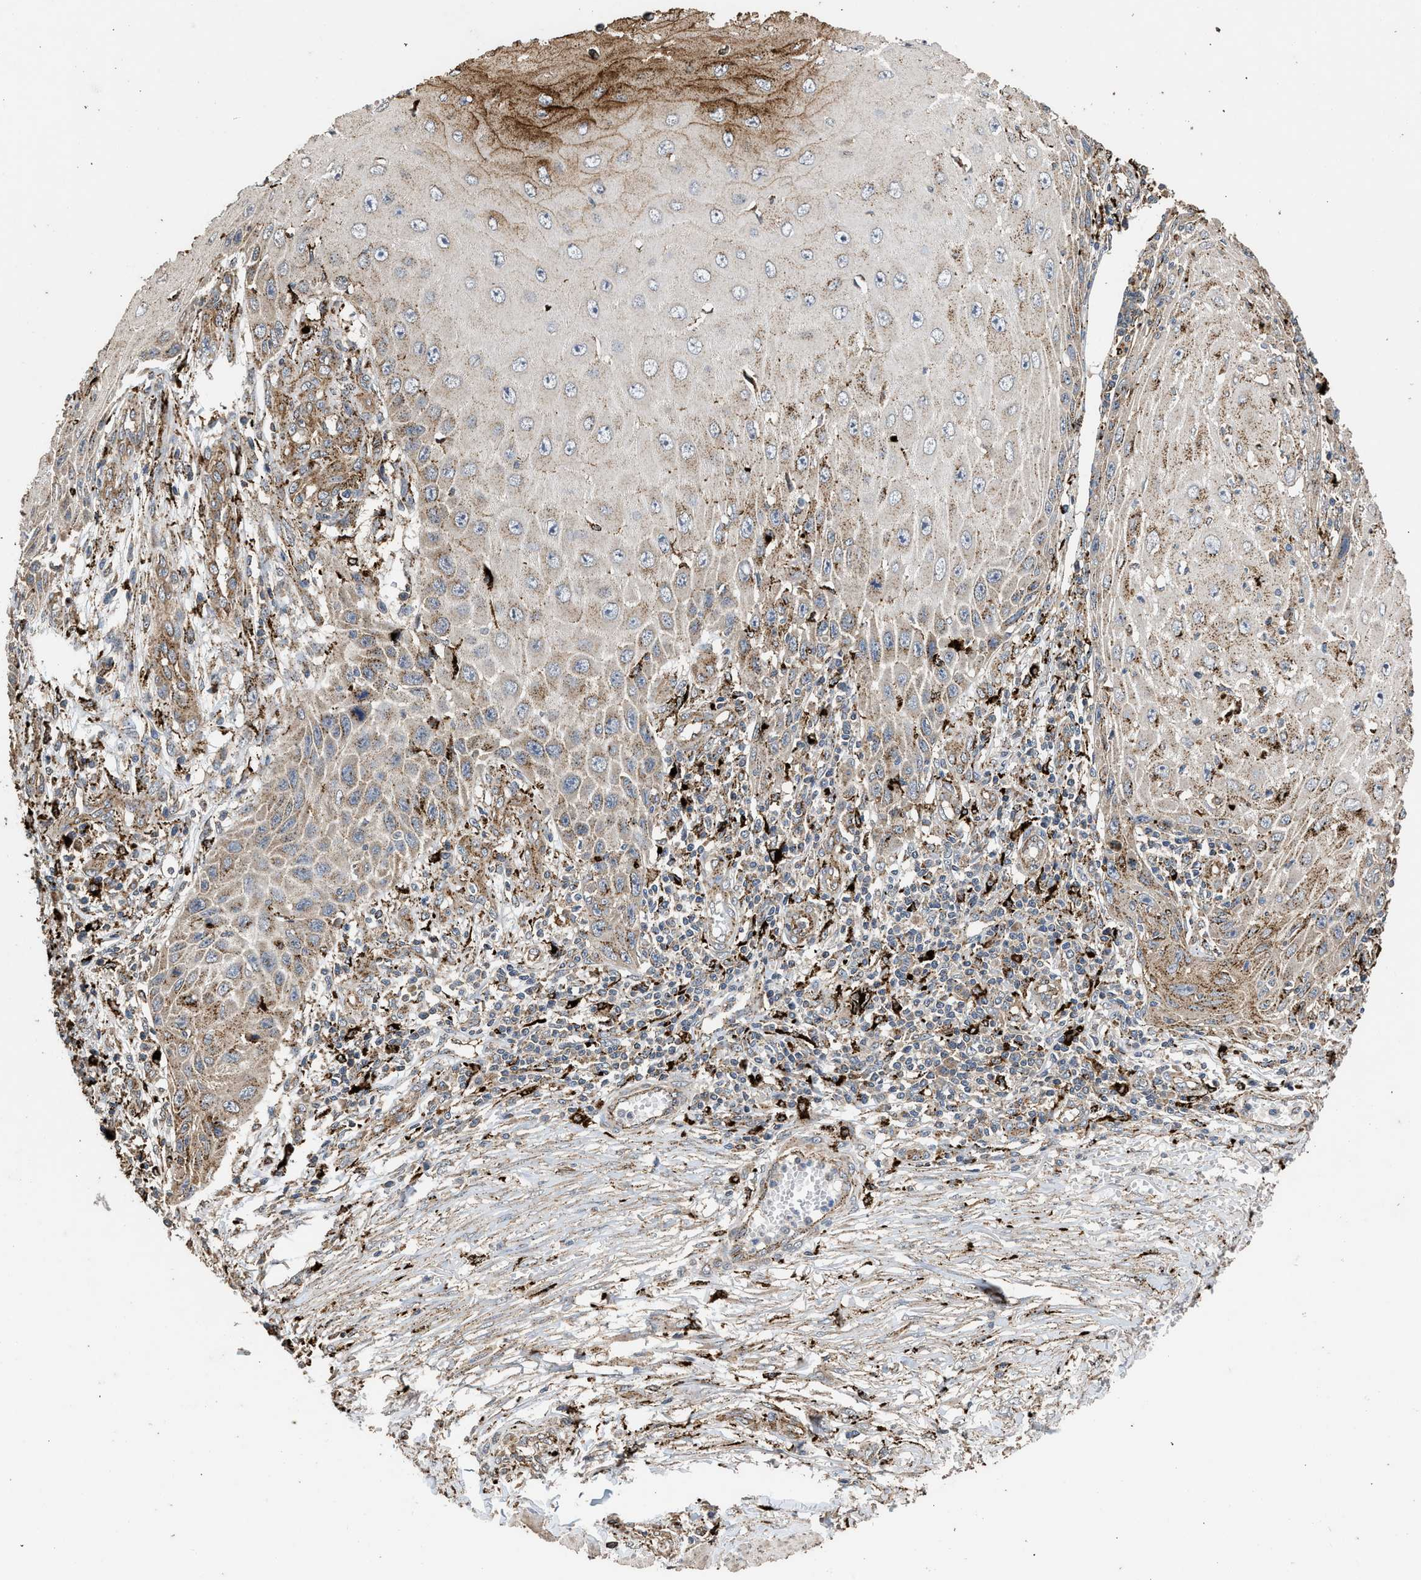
{"staining": {"intensity": "weak", "quantity": "25%-75%", "location": "cytoplasmic/membranous"}, "tissue": "skin cancer", "cell_type": "Tumor cells", "image_type": "cancer", "snomed": [{"axis": "morphology", "description": "Squamous cell carcinoma, NOS"}, {"axis": "topography", "description": "Skin"}], "caption": "Skin cancer stained for a protein (brown) displays weak cytoplasmic/membranous positive positivity in approximately 25%-75% of tumor cells.", "gene": "CTSV", "patient": {"sex": "female", "age": 73}}